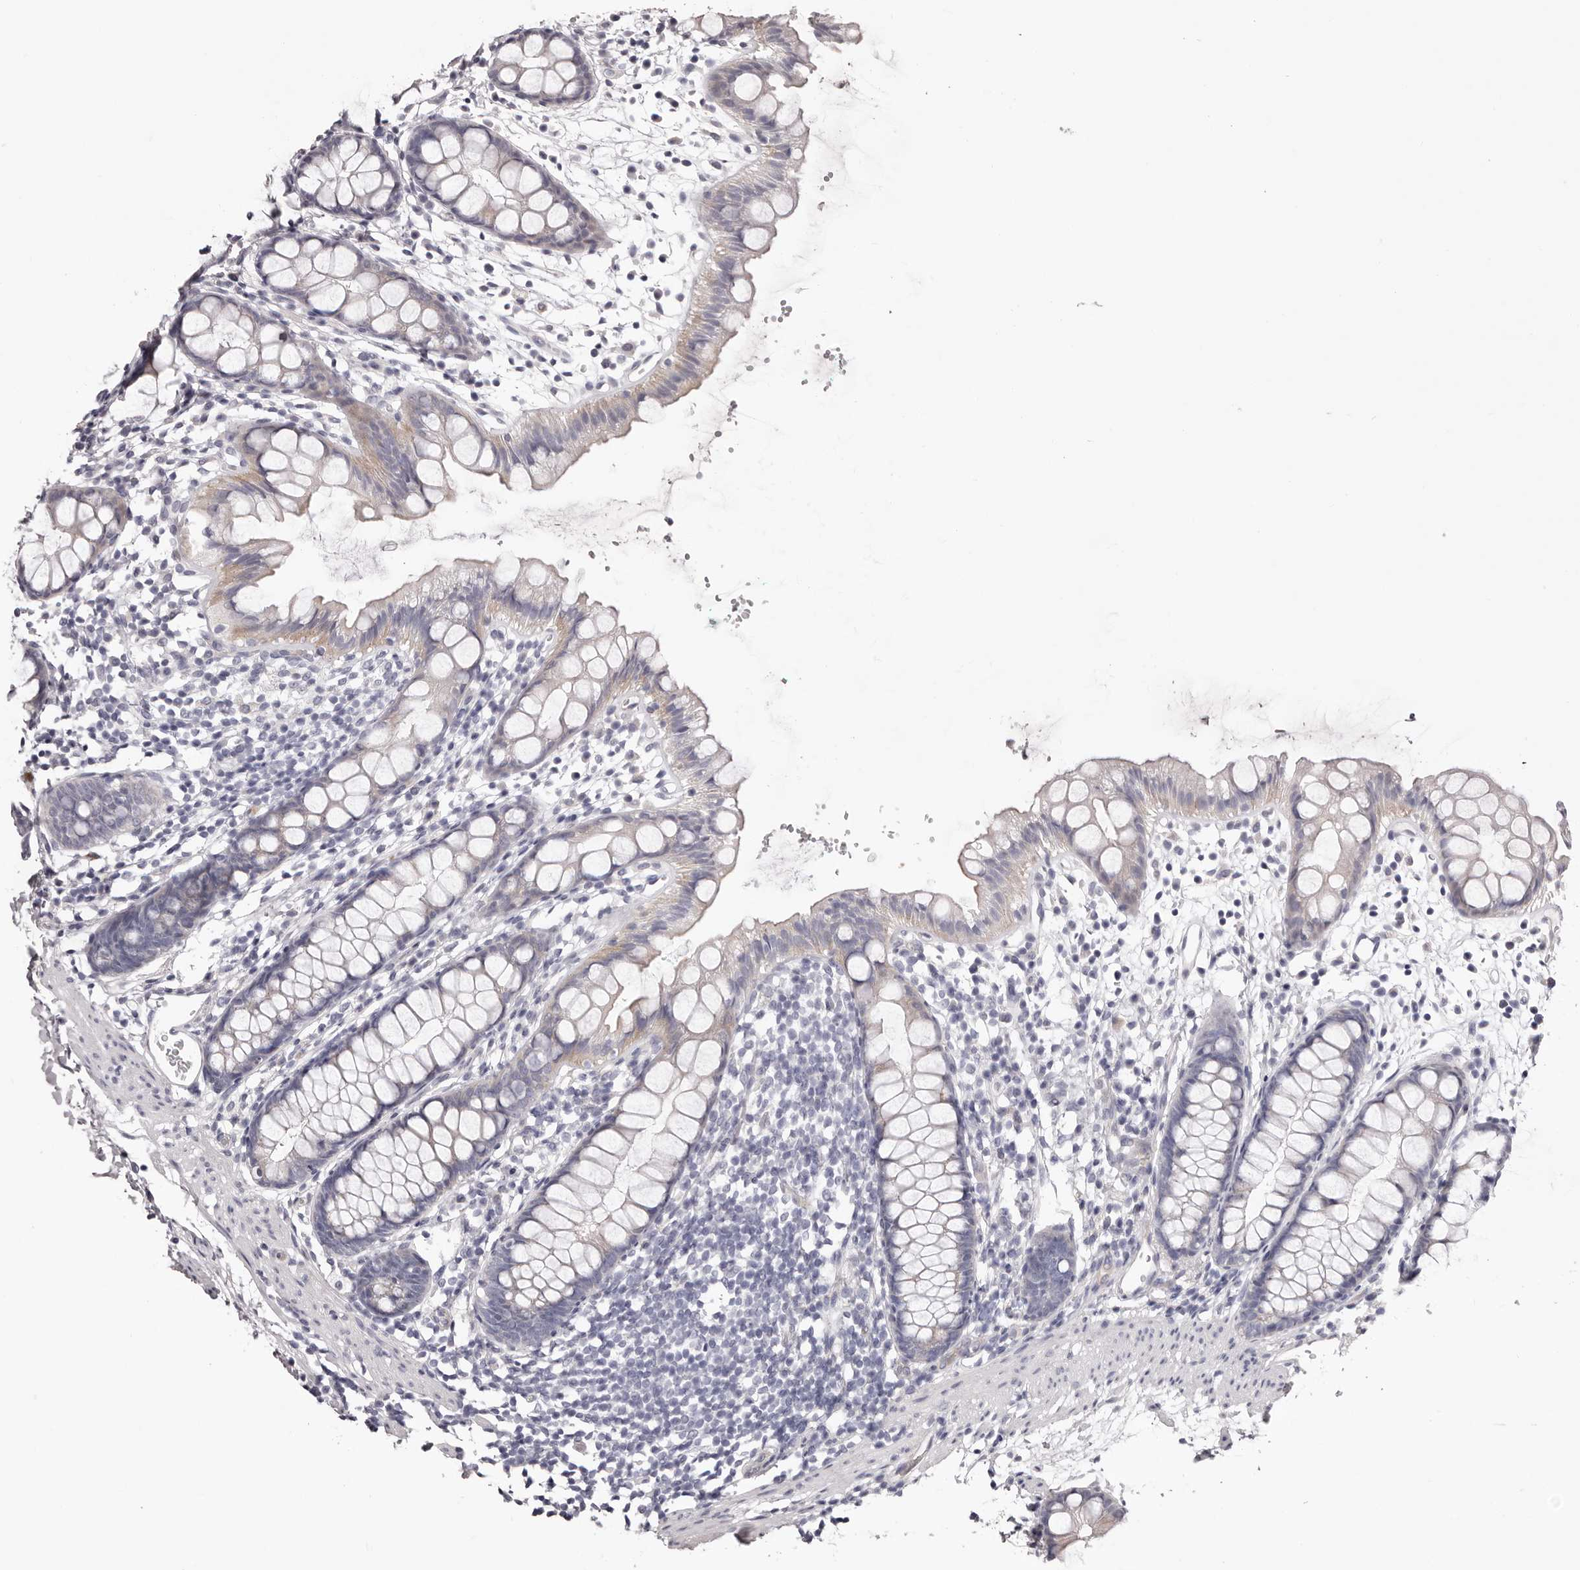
{"staining": {"intensity": "negative", "quantity": "none", "location": "none"}, "tissue": "rectum", "cell_type": "Glandular cells", "image_type": "normal", "snomed": [{"axis": "morphology", "description": "Normal tissue, NOS"}, {"axis": "topography", "description": "Rectum"}], "caption": "DAB (3,3'-diaminobenzidine) immunohistochemical staining of normal rectum reveals no significant positivity in glandular cells.", "gene": "PEG10", "patient": {"sex": "female", "age": 65}}